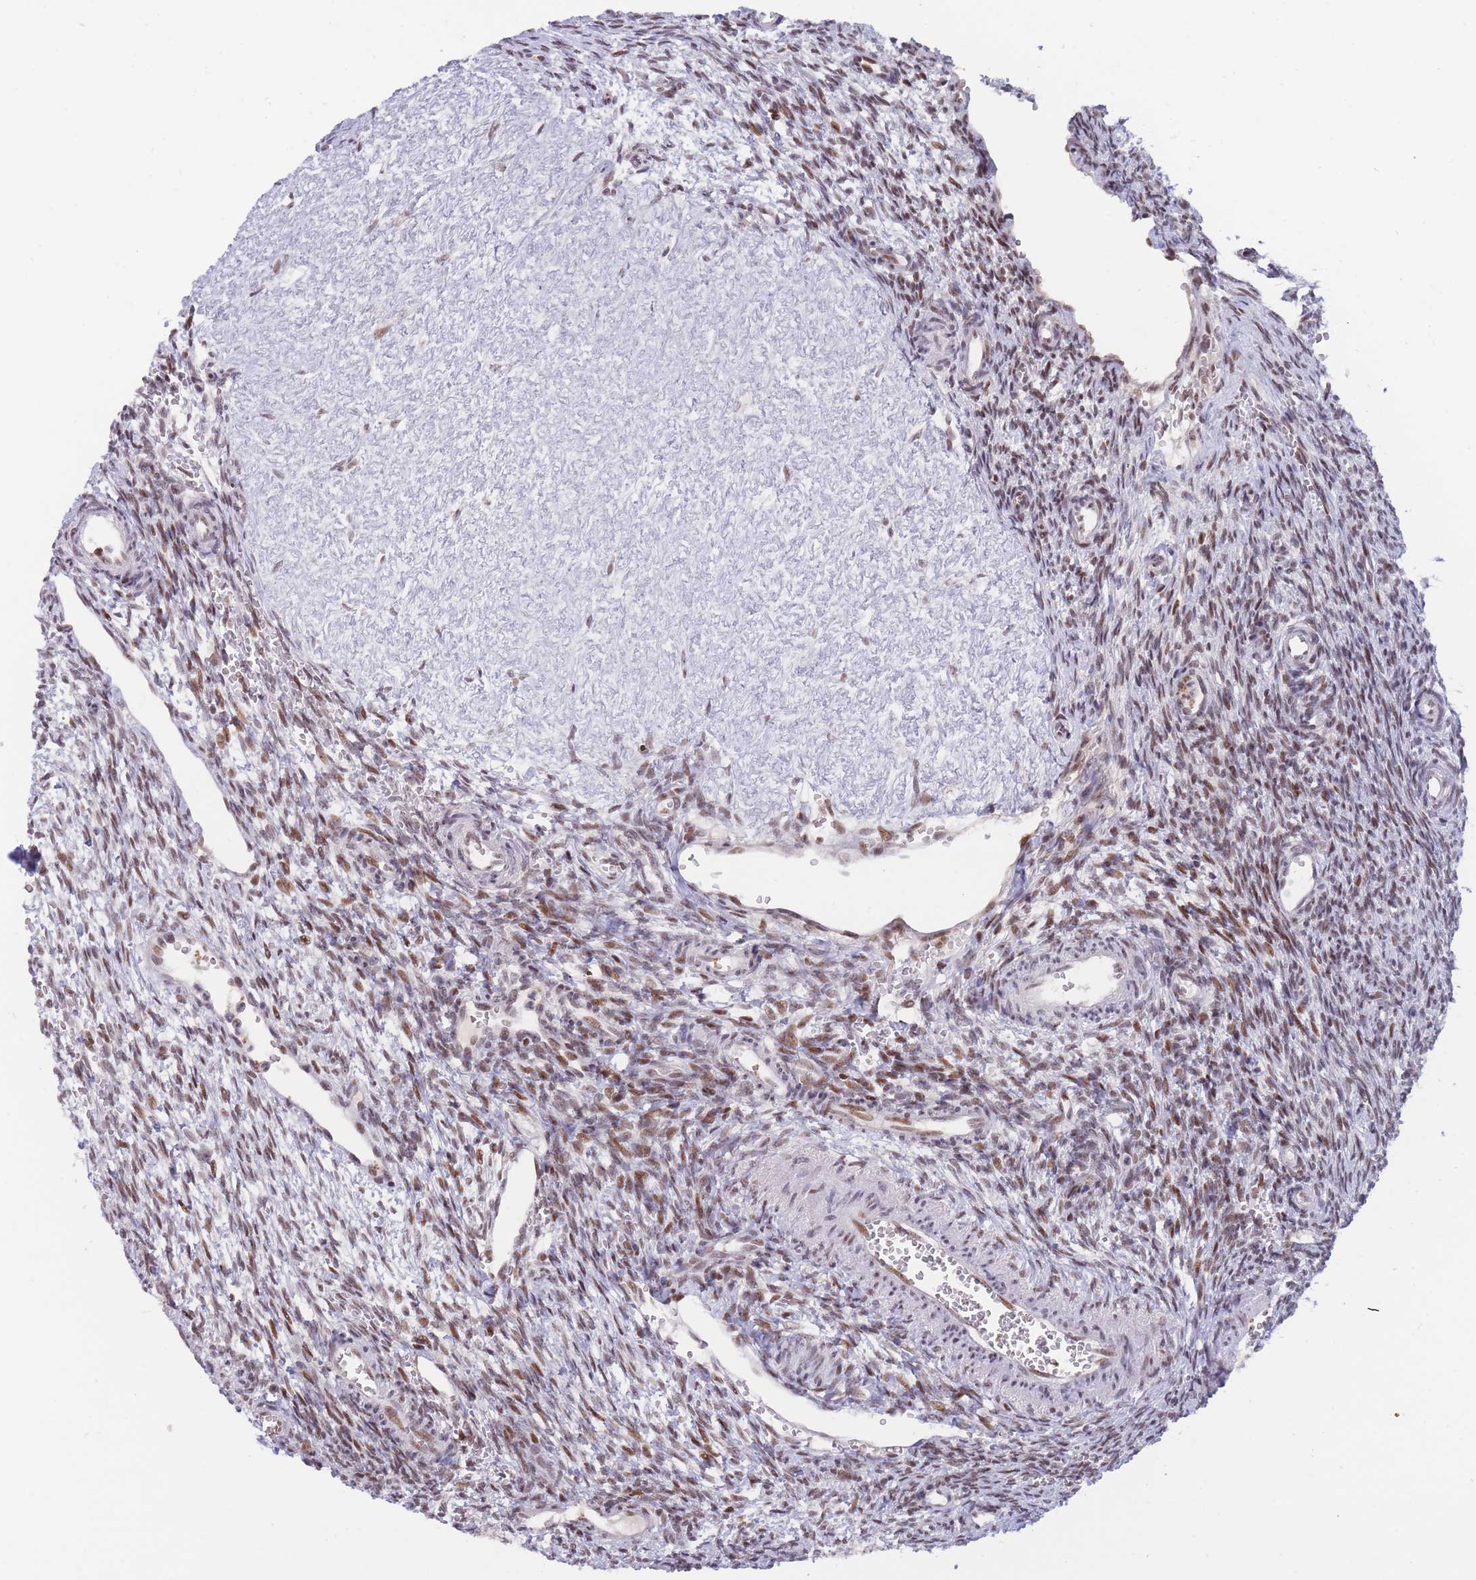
{"staining": {"intensity": "moderate", "quantity": ">75%", "location": "nuclear"}, "tissue": "ovary", "cell_type": "Ovarian stroma cells", "image_type": "normal", "snomed": [{"axis": "morphology", "description": "Normal tissue, NOS"}, {"axis": "topography", "description": "Ovary"}], "caption": "Unremarkable ovary shows moderate nuclear expression in approximately >75% of ovarian stroma cells, visualized by immunohistochemistry. Nuclei are stained in blue.", "gene": "TARBP2", "patient": {"sex": "female", "age": 39}}